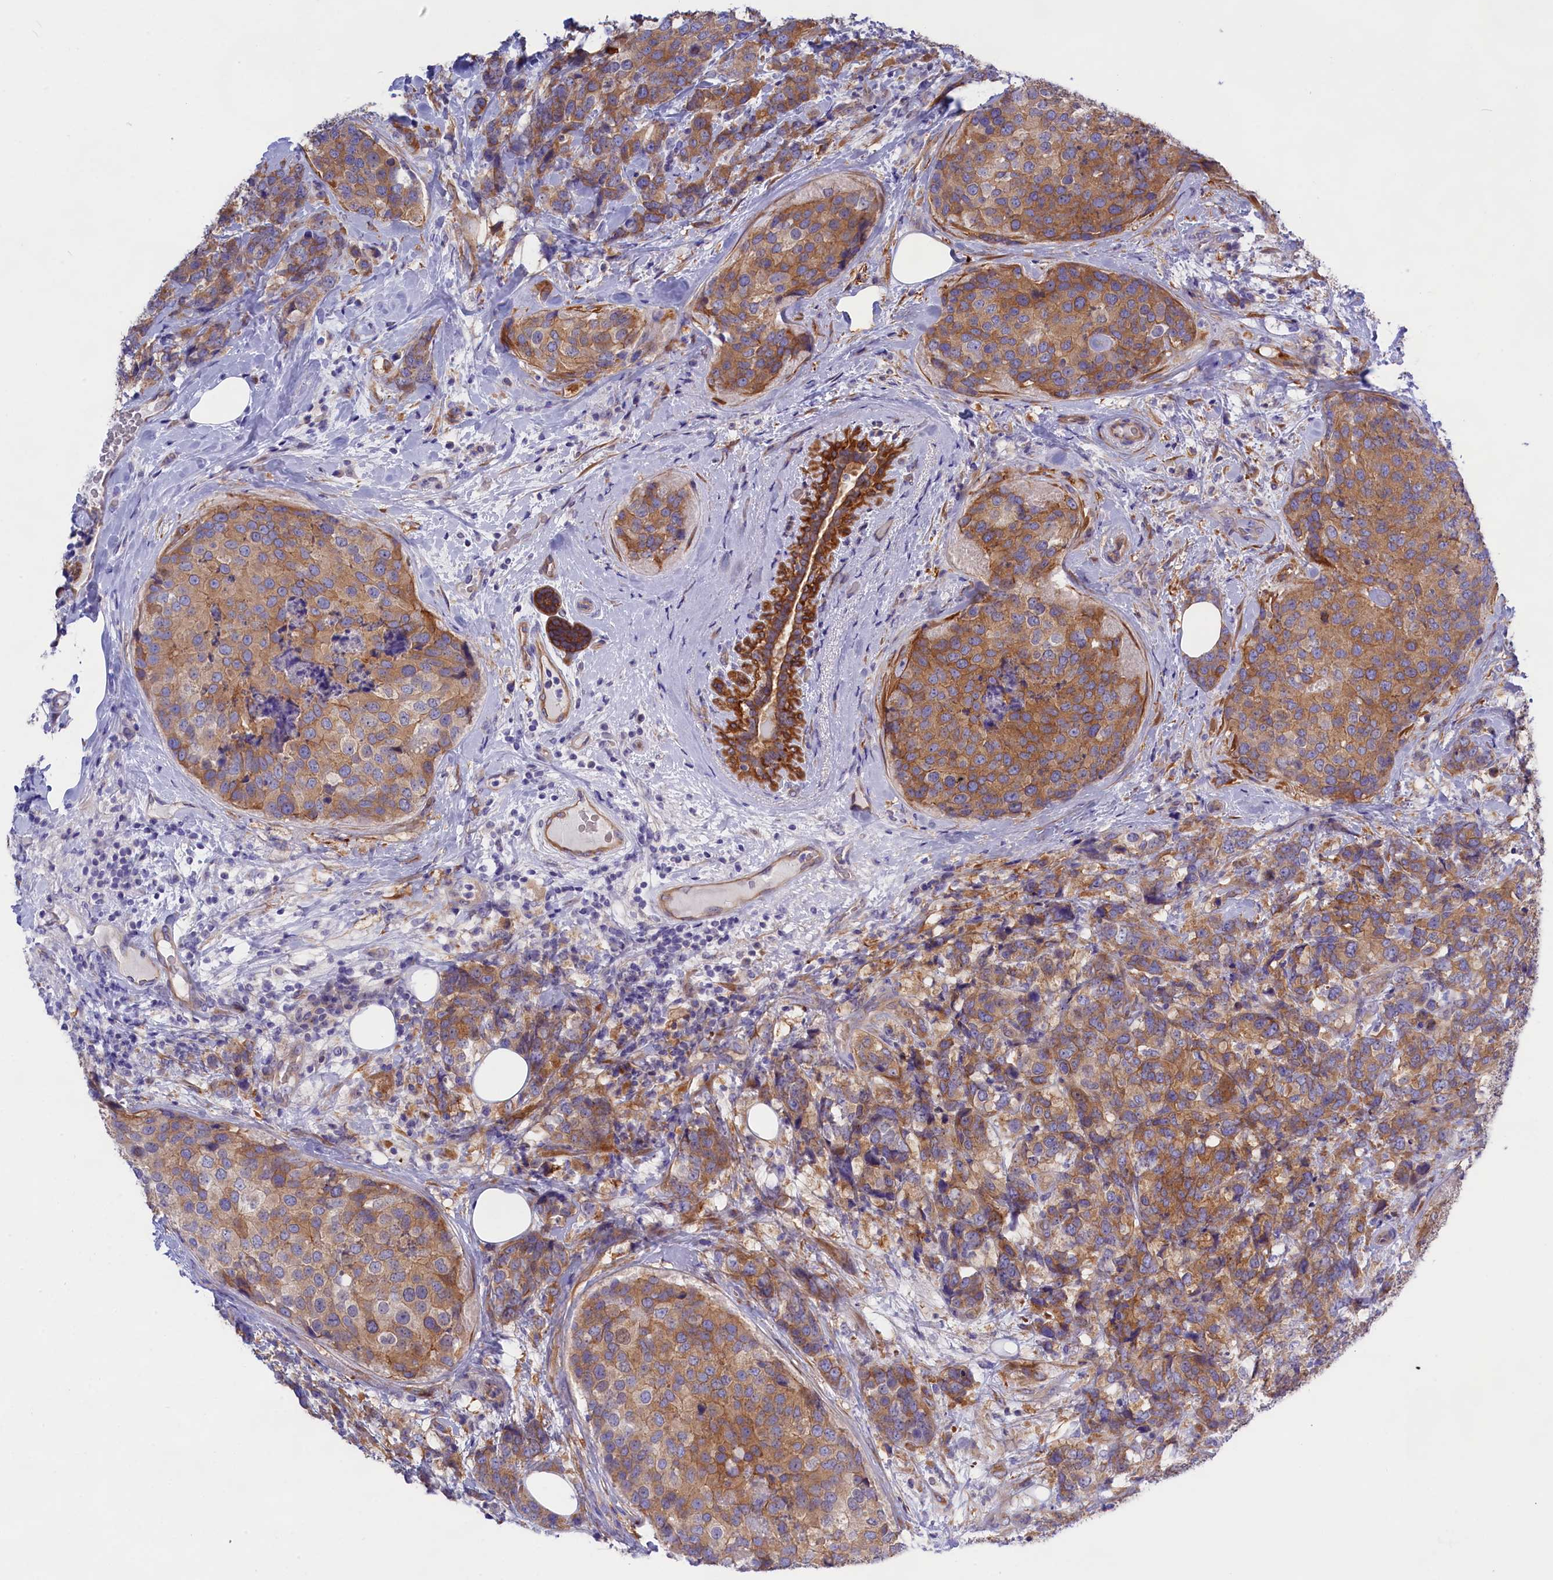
{"staining": {"intensity": "moderate", "quantity": ">75%", "location": "cytoplasmic/membranous"}, "tissue": "breast cancer", "cell_type": "Tumor cells", "image_type": "cancer", "snomed": [{"axis": "morphology", "description": "Lobular carcinoma"}, {"axis": "topography", "description": "Breast"}], "caption": "Tumor cells exhibit medium levels of moderate cytoplasmic/membranous expression in about >75% of cells in lobular carcinoma (breast).", "gene": "PPP1R13L", "patient": {"sex": "female", "age": 59}}